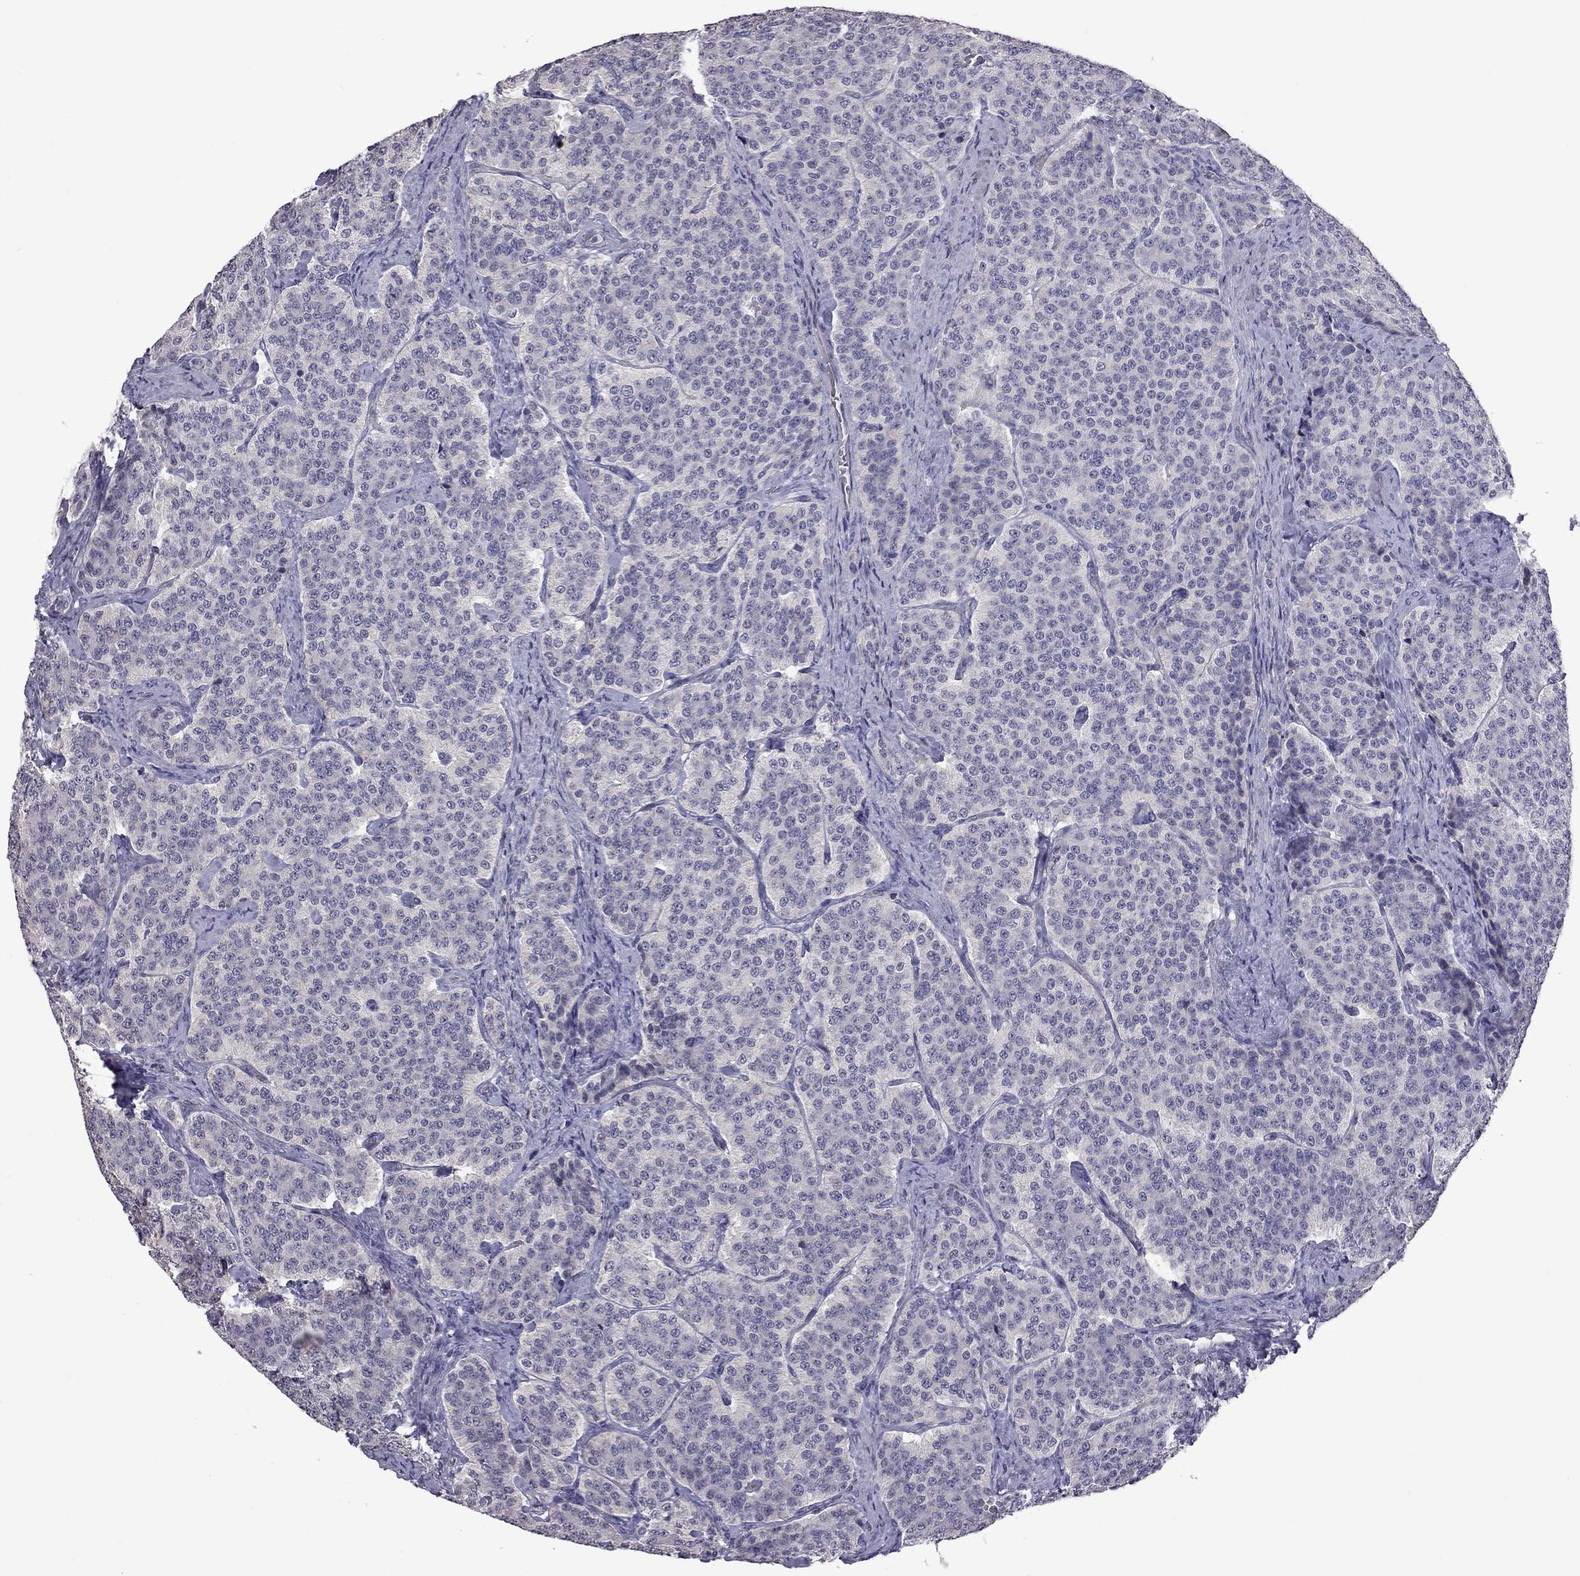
{"staining": {"intensity": "negative", "quantity": "none", "location": "none"}, "tissue": "carcinoid", "cell_type": "Tumor cells", "image_type": "cancer", "snomed": [{"axis": "morphology", "description": "Carcinoid, malignant, NOS"}, {"axis": "topography", "description": "Small intestine"}], "caption": "The micrograph demonstrates no staining of tumor cells in malignant carcinoid. The staining was performed using DAB (3,3'-diaminobenzidine) to visualize the protein expression in brown, while the nuclei were stained in blue with hematoxylin (Magnification: 20x).", "gene": "FEZ1", "patient": {"sex": "female", "age": 58}}